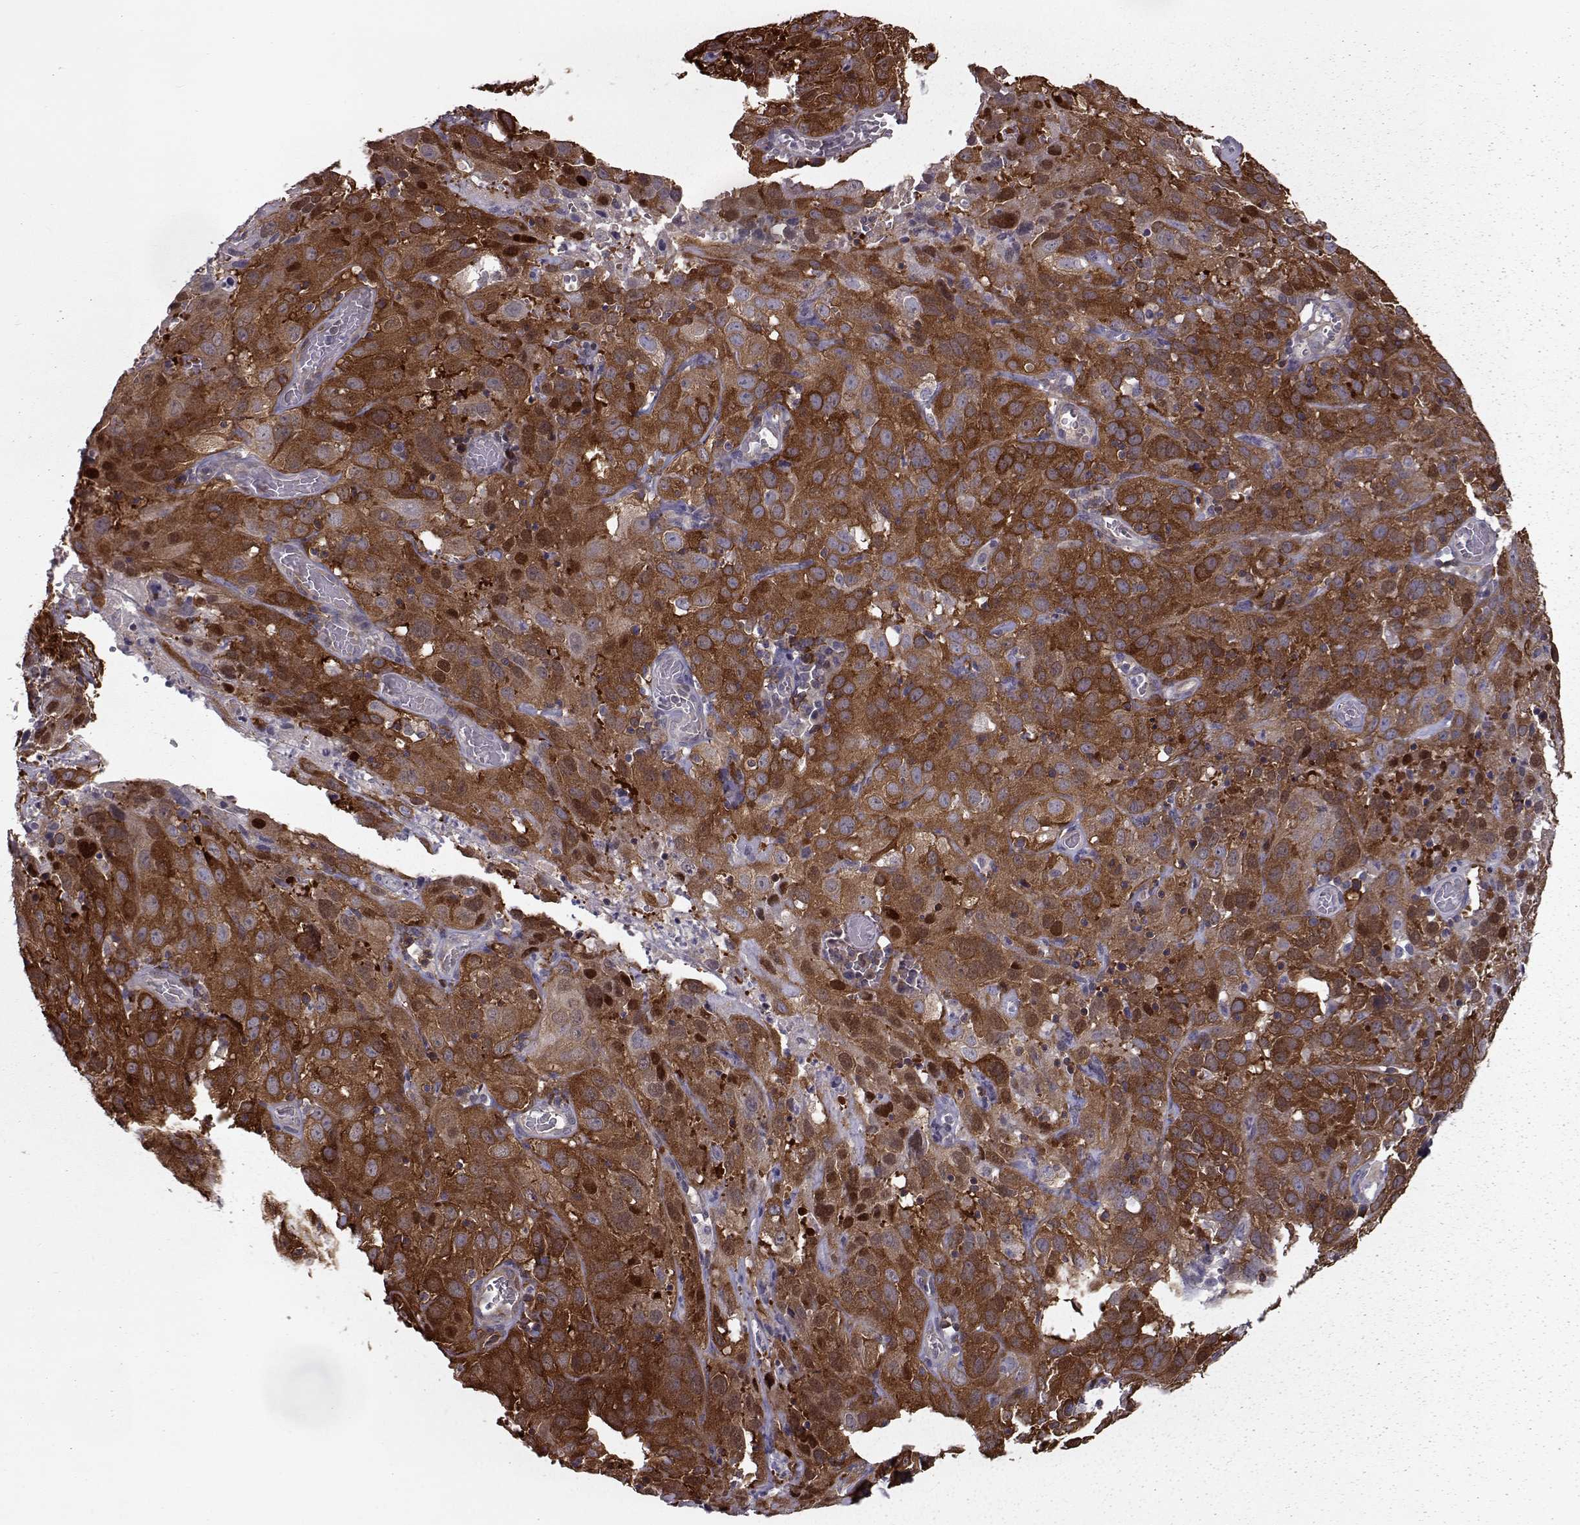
{"staining": {"intensity": "strong", "quantity": ">75%", "location": "cytoplasmic/membranous"}, "tissue": "cervical cancer", "cell_type": "Tumor cells", "image_type": "cancer", "snomed": [{"axis": "morphology", "description": "Squamous cell carcinoma, NOS"}, {"axis": "topography", "description": "Cervix"}], "caption": "A high amount of strong cytoplasmic/membranous expression is seen in about >75% of tumor cells in cervical squamous cell carcinoma tissue.", "gene": "RANBP1", "patient": {"sex": "female", "age": 32}}